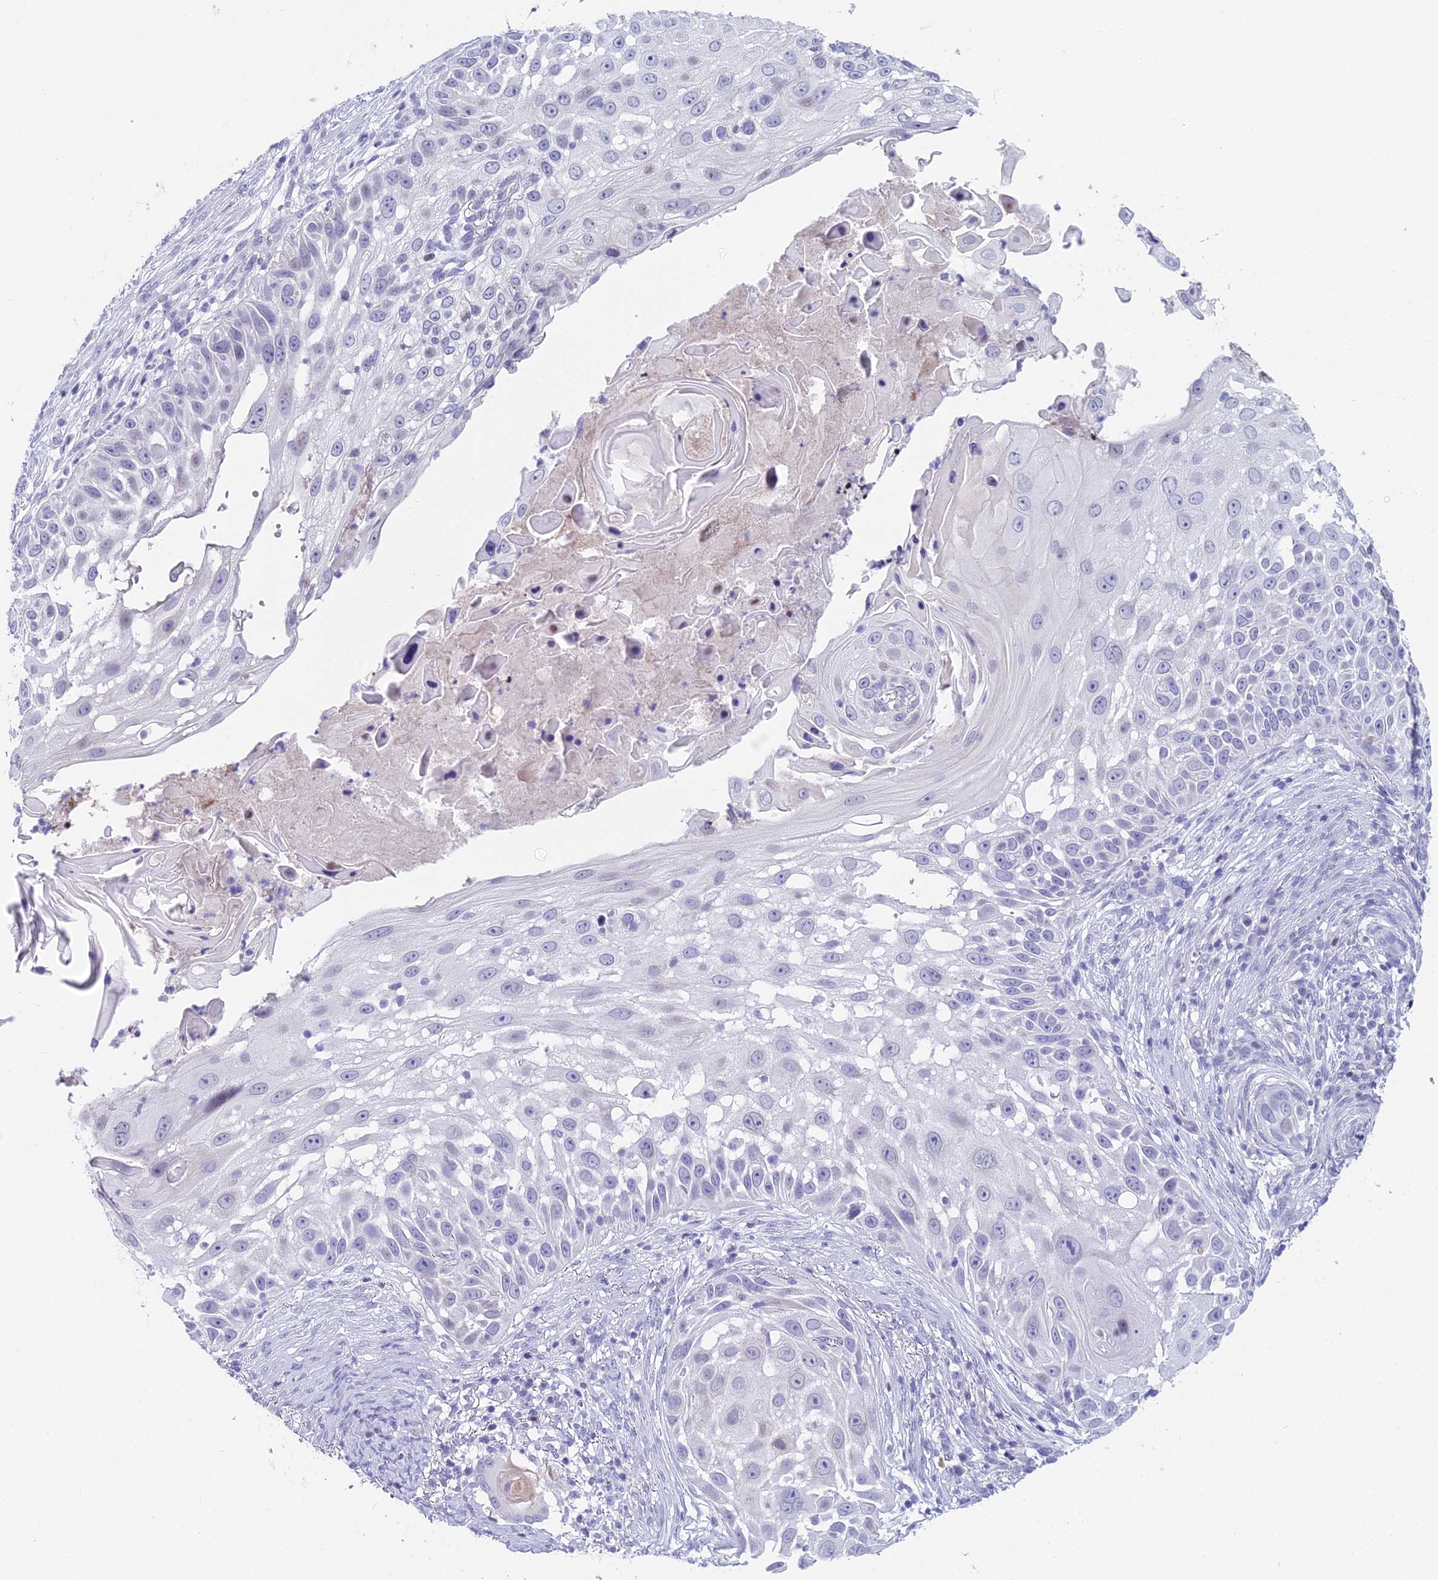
{"staining": {"intensity": "negative", "quantity": "none", "location": "none"}, "tissue": "skin cancer", "cell_type": "Tumor cells", "image_type": "cancer", "snomed": [{"axis": "morphology", "description": "Squamous cell carcinoma, NOS"}, {"axis": "topography", "description": "Skin"}], "caption": "High magnification brightfield microscopy of skin cancer (squamous cell carcinoma) stained with DAB (3,3'-diaminobenzidine) (brown) and counterstained with hematoxylin (blue): tumor cells show no significant staining.", "gene": "CC2D2A", "patient": {"sex": "female", "age": 44}}